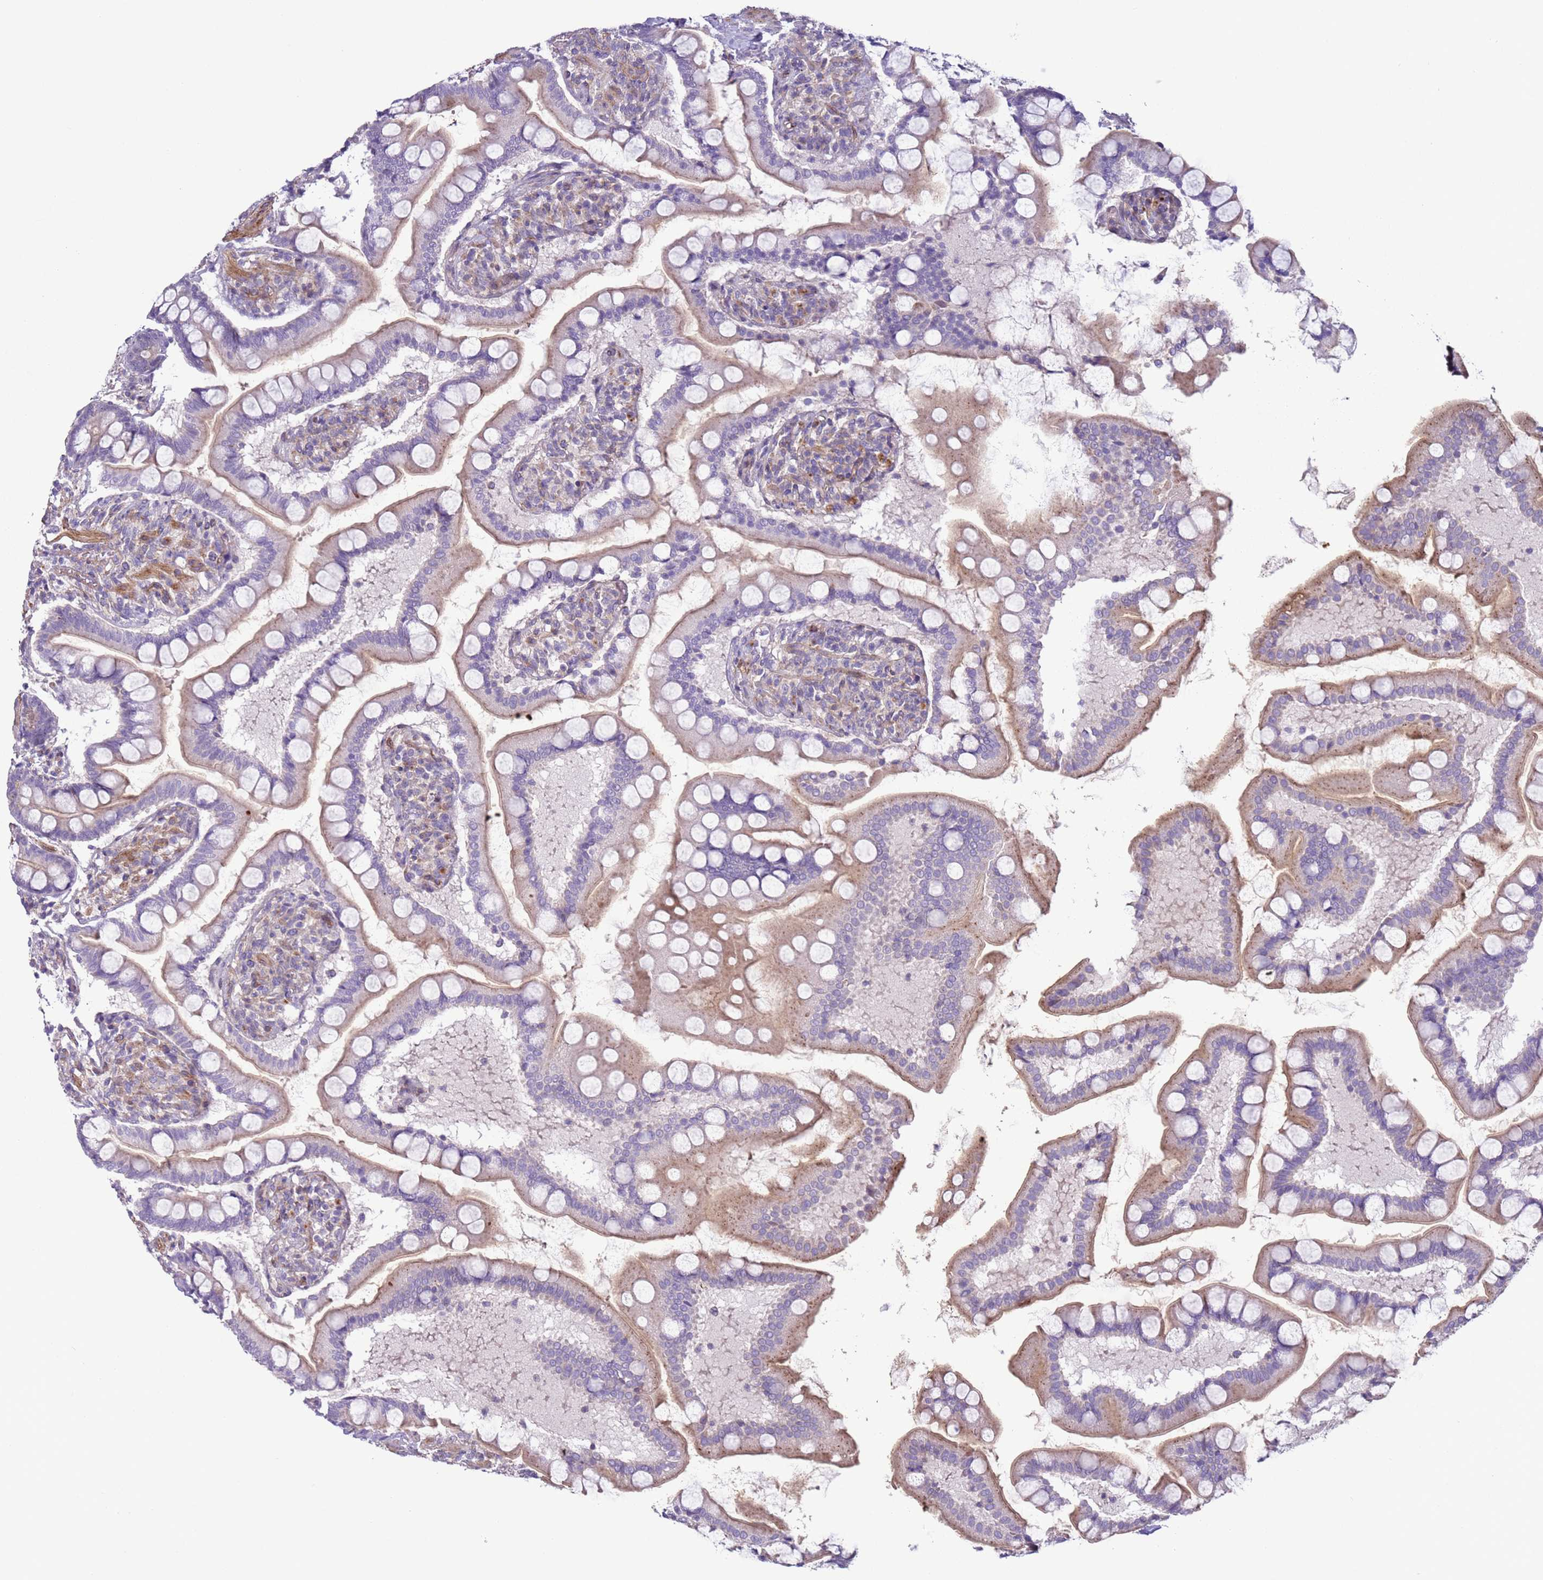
{"staining": {"intensity": "moderate", "quantity": "<25%", "location": "cytoplasmic/membranous"}, "tissue": "small intestine", "cell_type": "Glandular cells", "image_type": "normal", "snomed": [{"axis": "morphology", "description": "Normal tissue, NOS"}, {"axis": "topography", "description": "Small intestine"}], "caption": "Protein staining of benign small intestine reveals moderate cytoplasmic/membranous expression in about <25% of glandular cells.", "gene": "HEATR1", "patient": {"sex": "male", "age": 41}}